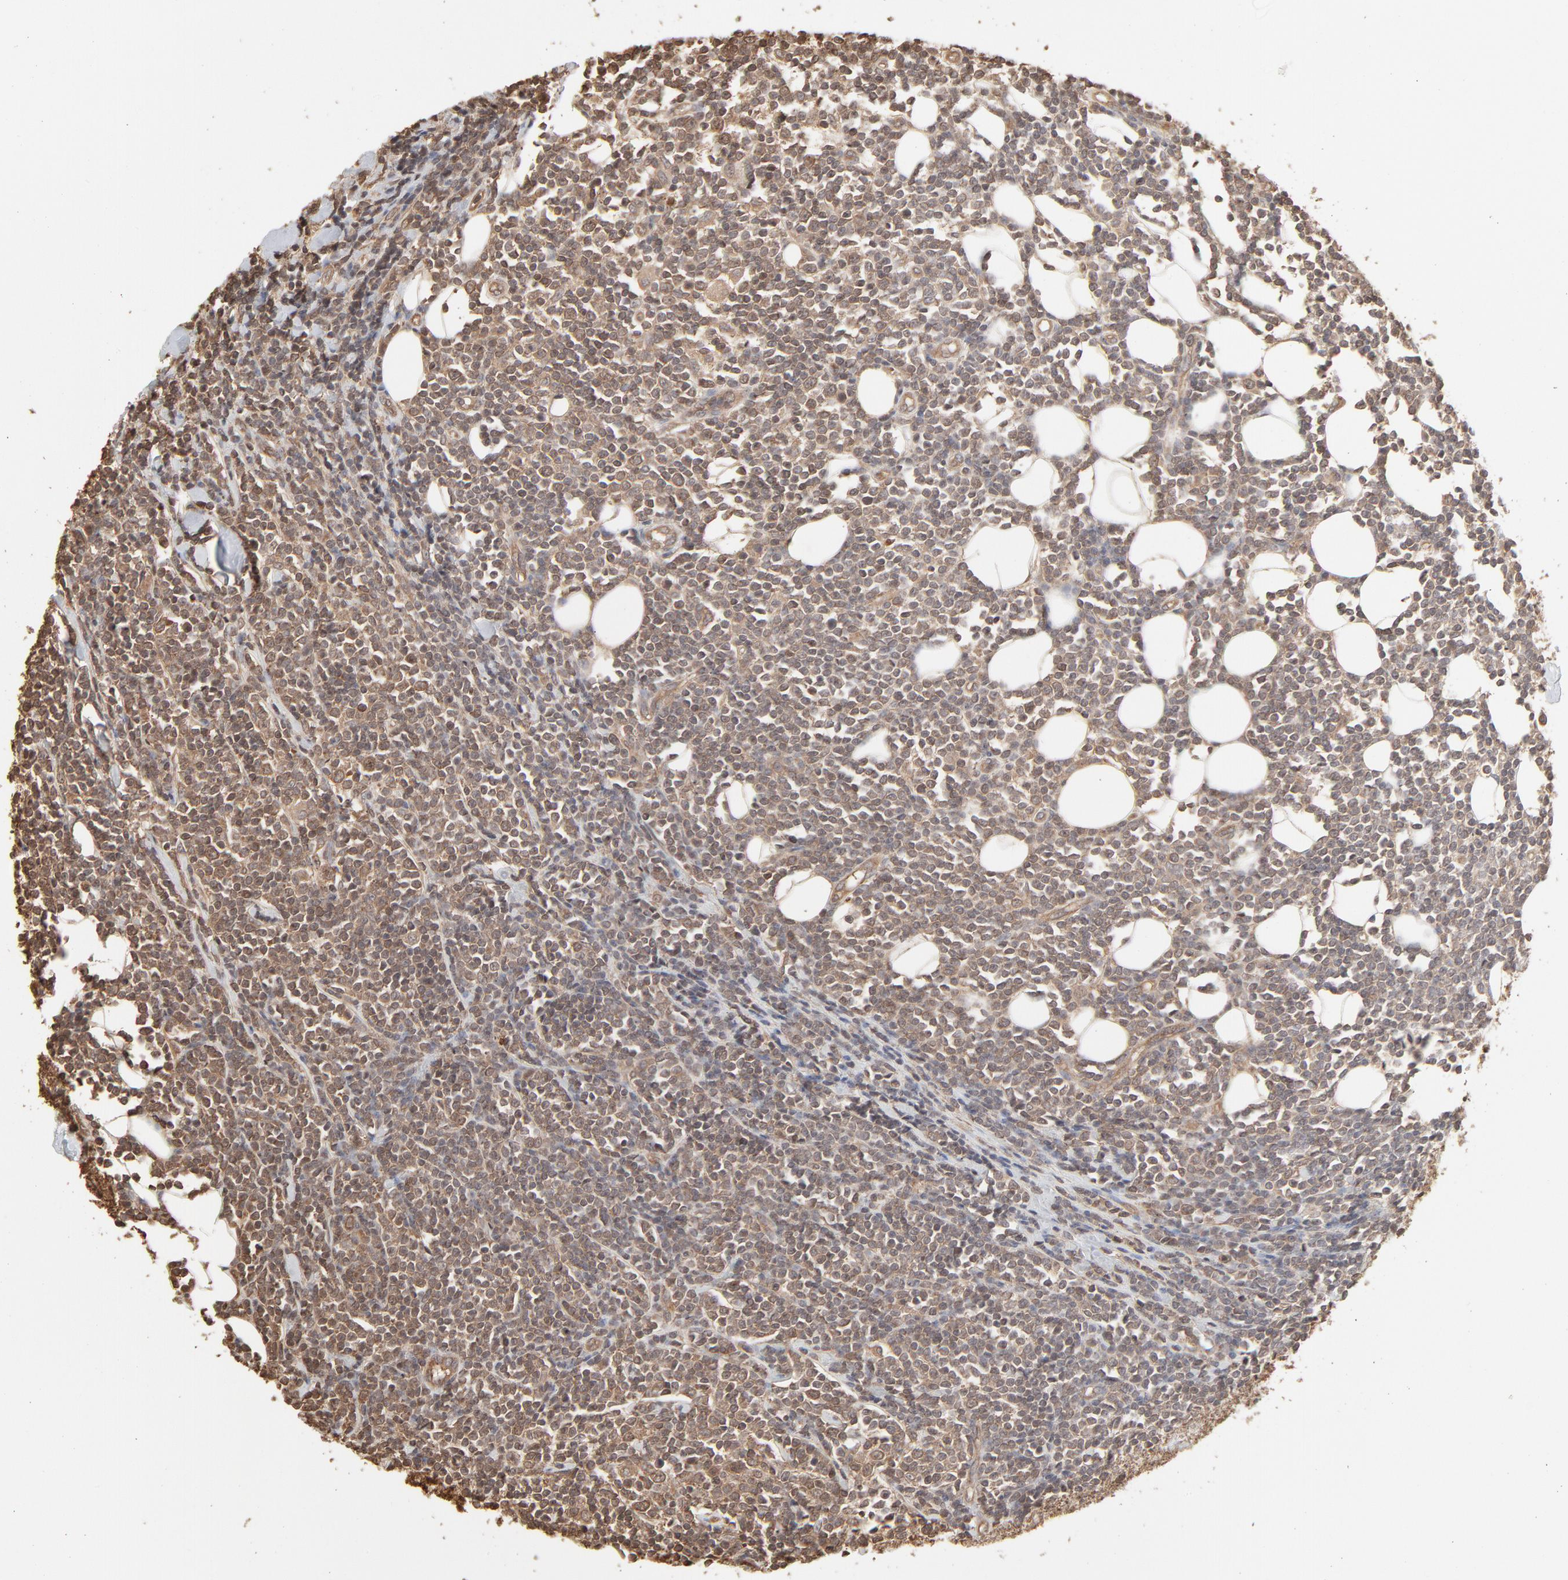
{"staining": {"intensity": "weak", "quantity": ">75%", "location": "cytoplasmic/membranous"}, "tissue": "lymphoma", "cell_type": "Tumor cells", "image_type": "cancer", "snomed": [{"axis": "morphology", "description": "Malignant lymphoma, non-Hodgkin's type, Low grade"}, {"axis": "topography", "description": "Soft tissue"}], "caption": "Protein staining displays weak cytoplasmic/membranous expression in approximately >75% of tumor cells in low-grade malignant lymphoma, non-Hodgkin's type. Nuclei are stained in blue.", "gene": "PPP2CA", "patient": {"sex": "male", "age": 92}}